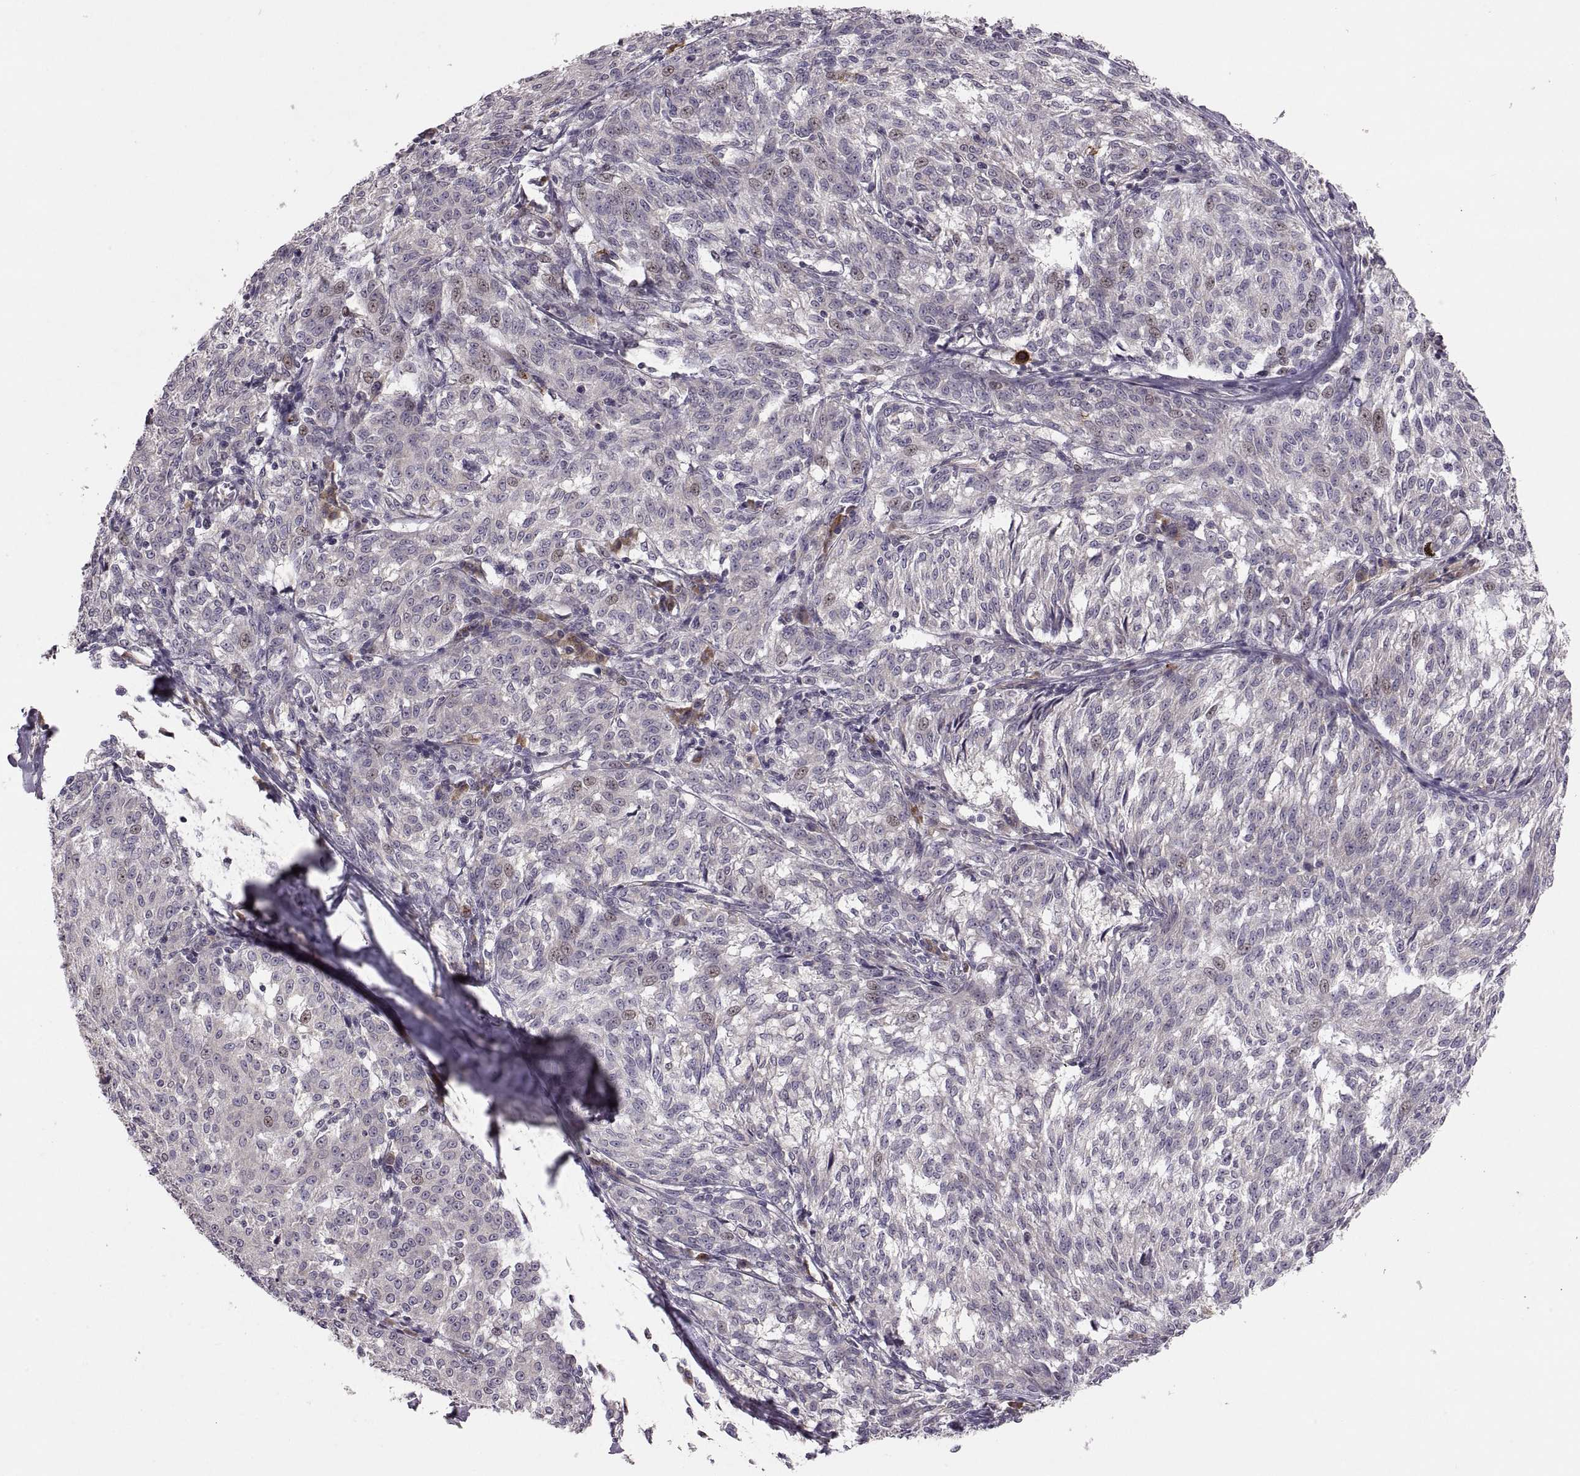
{"staining": {"intensity": "negative", "quantity": "none", "location": "none"}, "tissue": "melanoma", "cell_type": "Tumor cells", "image_type": "cancer", "snomed": [{"axis": "morphology", "description": "Malignant melanoma, NOS"}, {"axis": "topography", "description": "Skin"}], "caption": "Photomicrograph shows no significant protein staining in tumor cells of malignant melanoma. (IHC, brightfield microscopy, high magnification).", "gene": "HMGCR", "patient": {"sex": "female", "age": 72}}